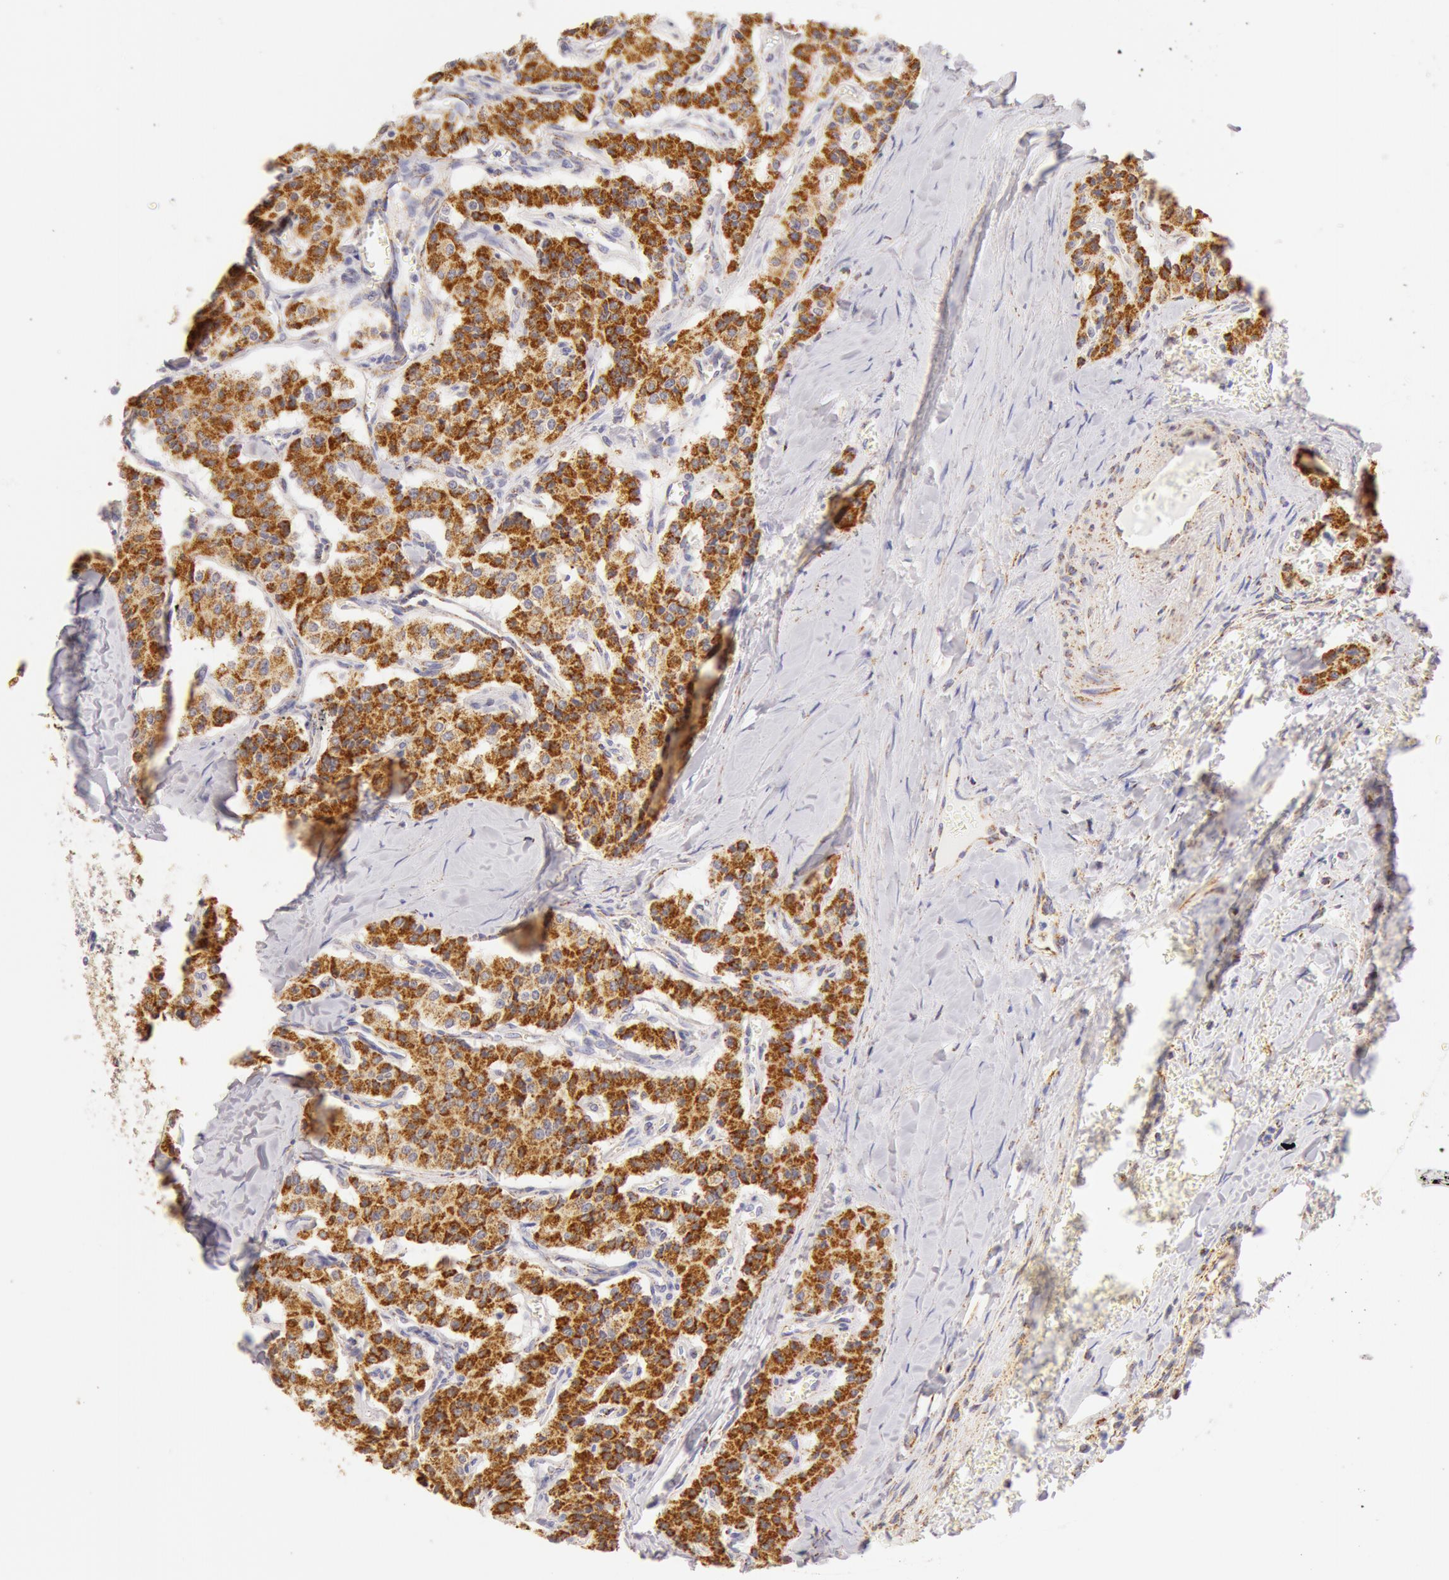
{"staining": {"intensity": "moderate", "quantity": ">75%", "location": "cytoplasmic/membranous"}, "tissue": "carcinoid", "cell_type": "Tumor cells", "image_type": "cancer", "snomed": [{"axis": "morphology", "description": "Carcinoid, malignant, NOS"}, {"axis": "topography", "description": "Bronchus"}], "caption": "Immunohistochemical staining of carcinoid exhibits moderate cytoplasmic/membranous protein staining in approximately >75% of tumor cells. Nuclei are stained in blue.", "gene": "ATP5F1B", "patient": {"sex": "male", "age": 55}}